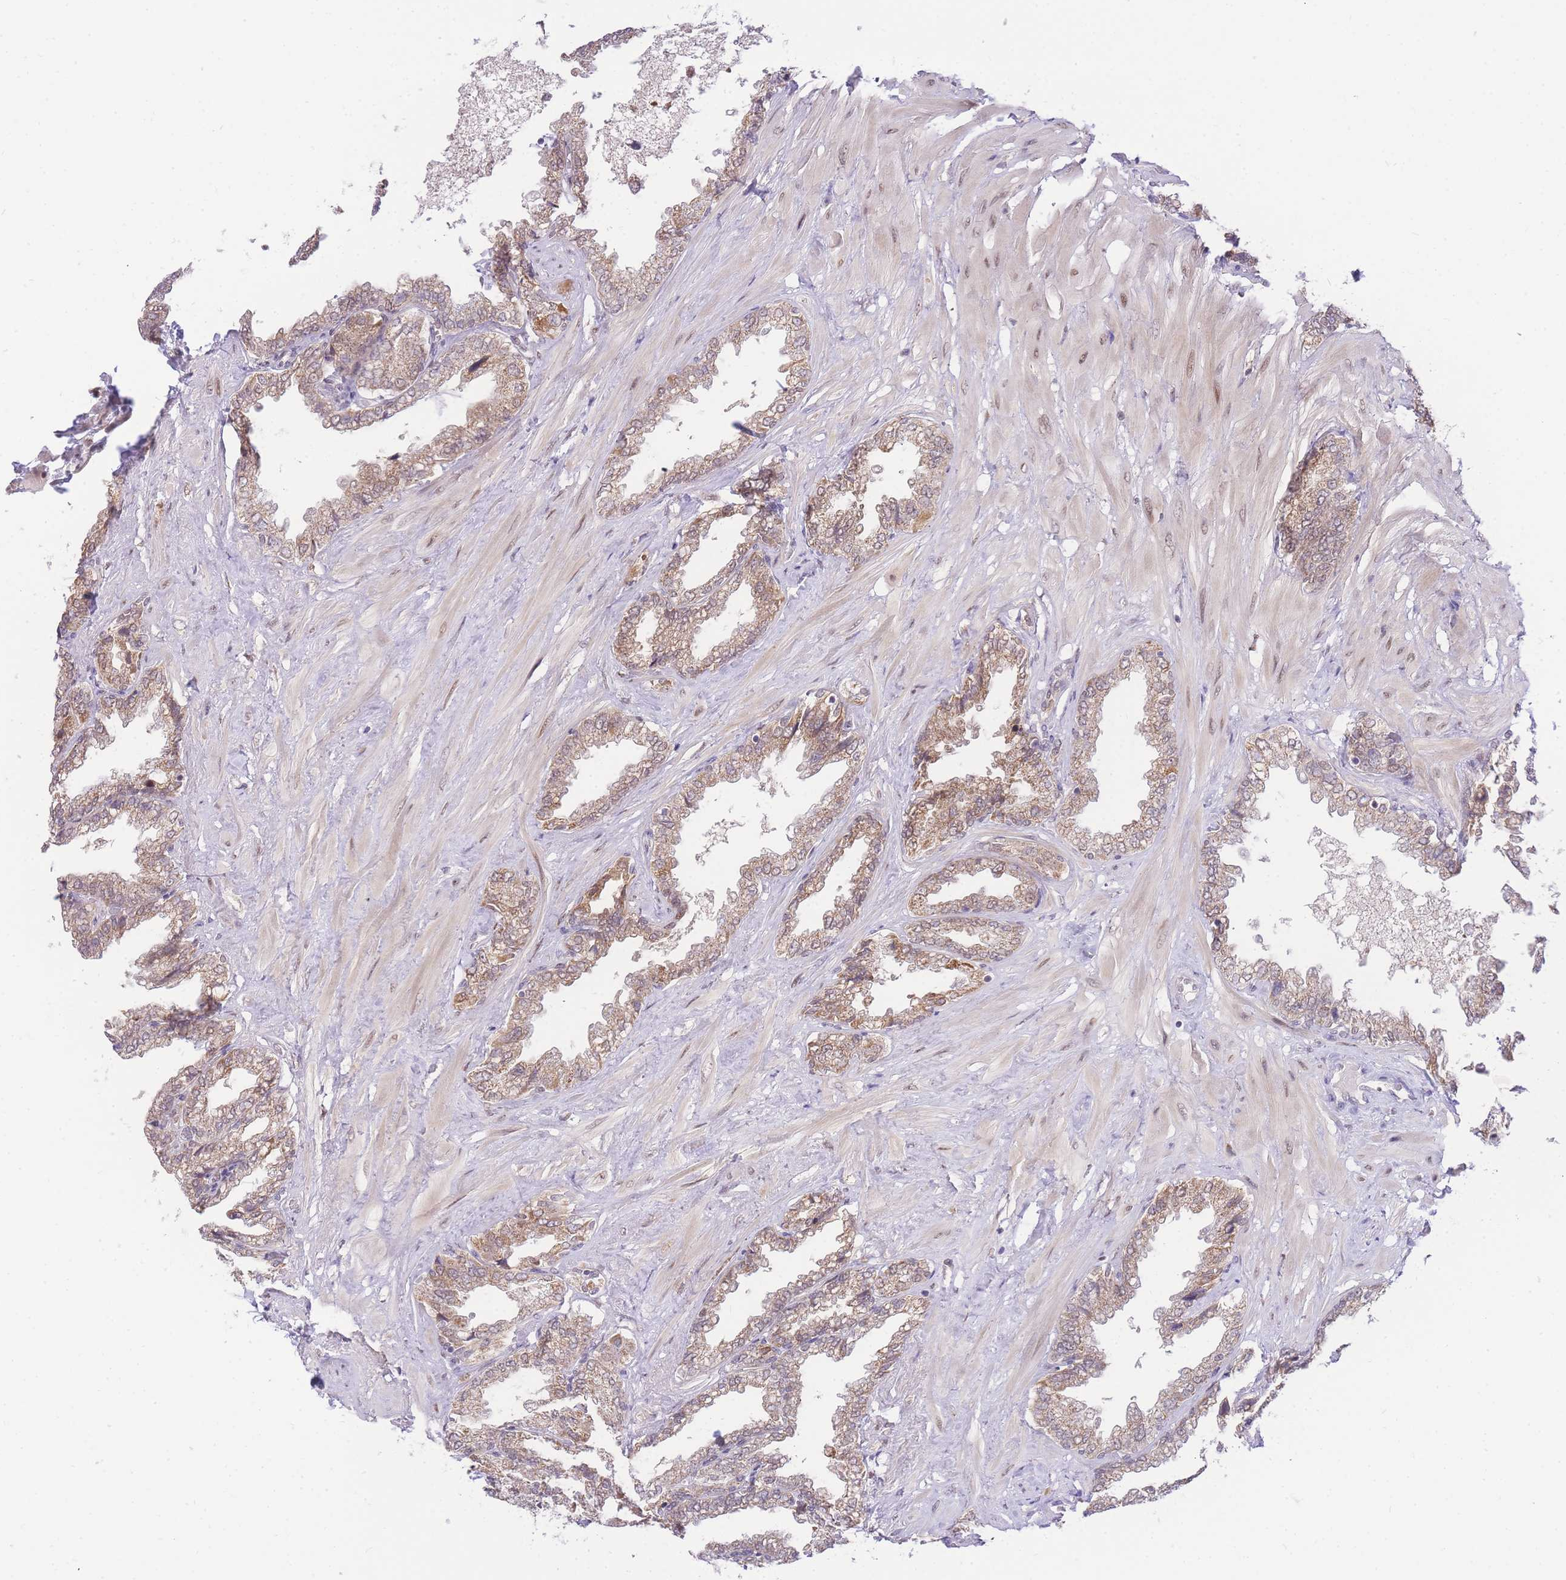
{"staining": {"intensity": "moderate", "quantity": ">75%", "location": "cytoplasmic/membranous,nuclear"}, "tissue": "seminal vesicle", "cell_type": "Glandular cells", "image_type": "normal", "snomed": [{"axis": "morphology", "description": "Normal tissue, NOS"}, {"axis": "topography", "description": "Seminal veicle"}], "caption": "Protein expression by immunohistochemistry displays moderate cytoplasmic/membranous,nuclear expression in about >75% of glandular cells in benign seminal vesicle.", "gene": "PUS10", "patient": {"sex": "male", "age": 46}}